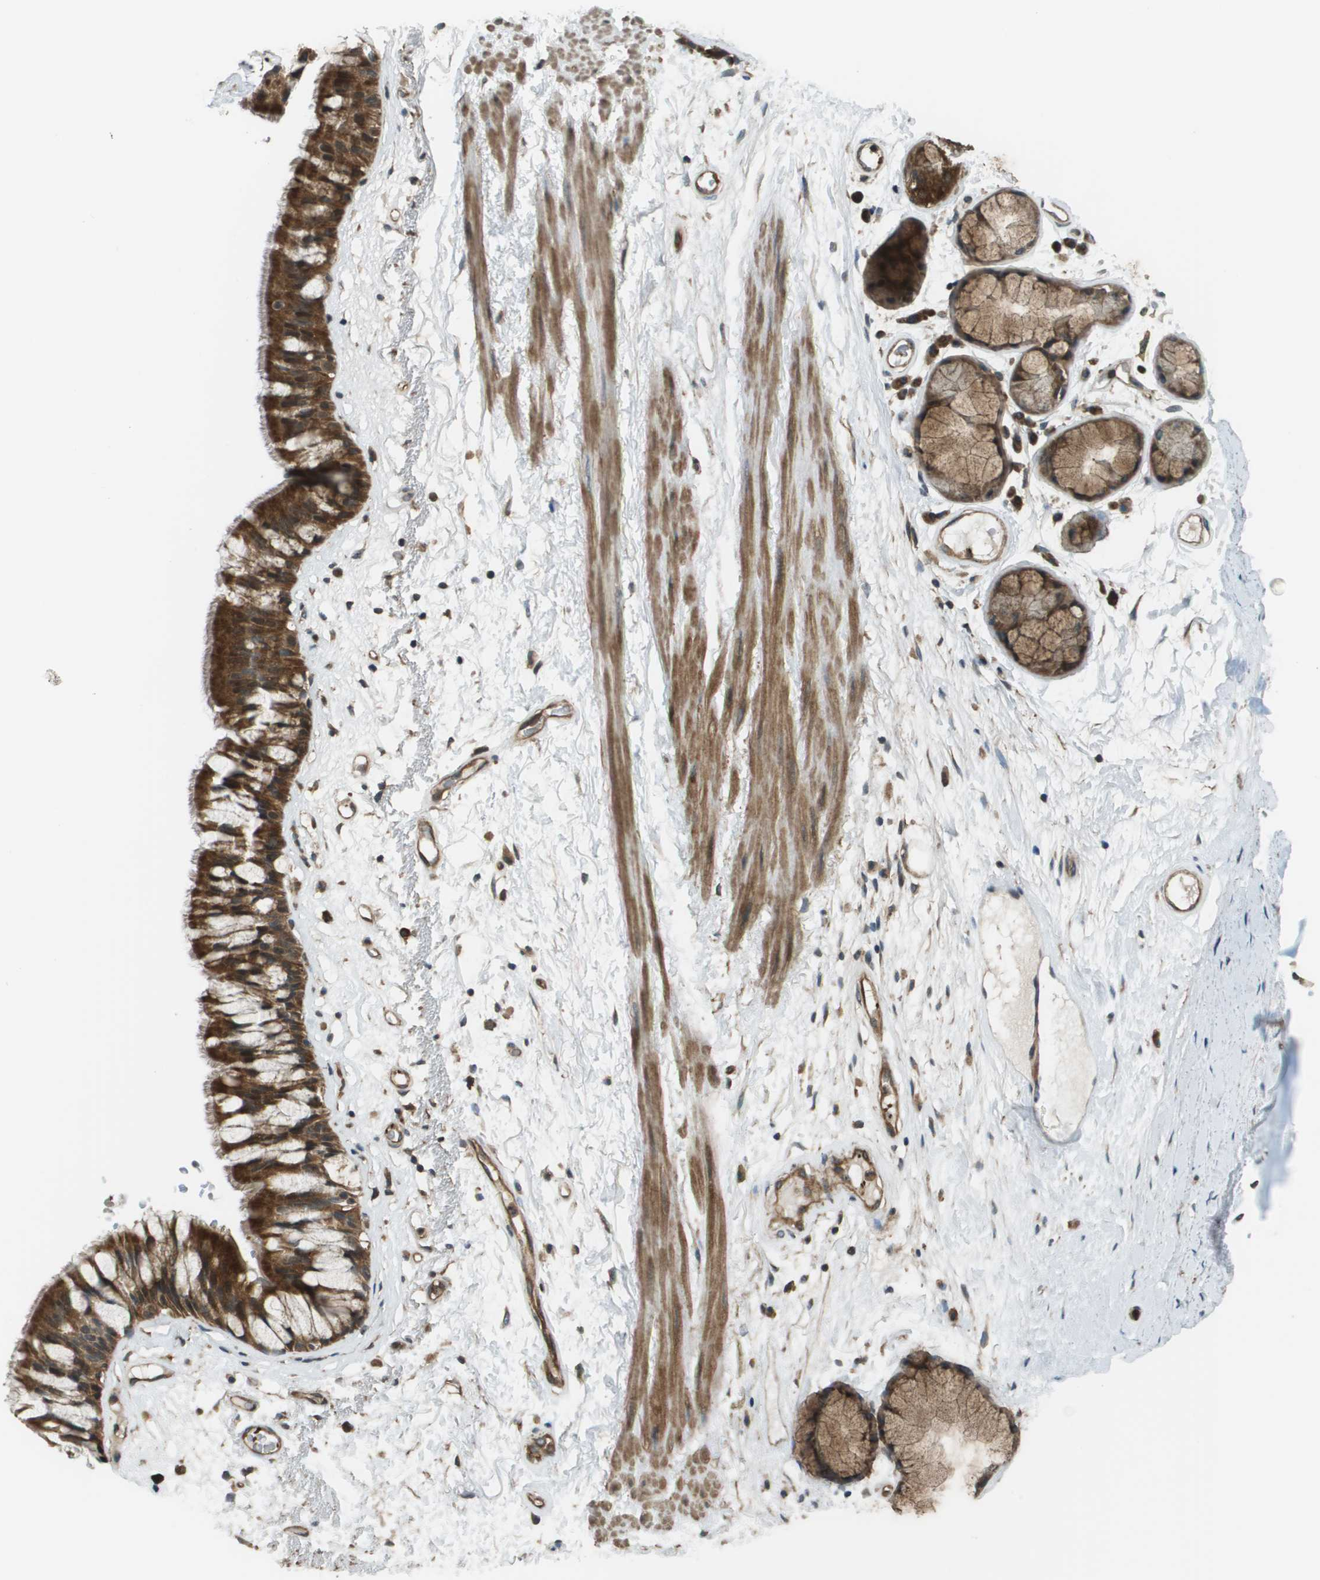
{"staining": {"intensity": "strong", "quantity": ">75%", "location": "cytoplasmic/membranous"}, "tissue": "bronchus", "cell_type": "Respiratory epithelial cells", "image_type": "normal", "snomed": [{"axis": "morphology", "description": "Normal tissue, NOS"}, {"axis": "topography", "description": "Bronchus"}], "caption": "Brown immunohistochemical staining in unremarkable human bronchus exhibits strong cytoplasmic/membranous positivity in about >75% of respiratory epithelial cells.", "gene": "PLPBP", "patient": {"sex": "male", "age": 66}}